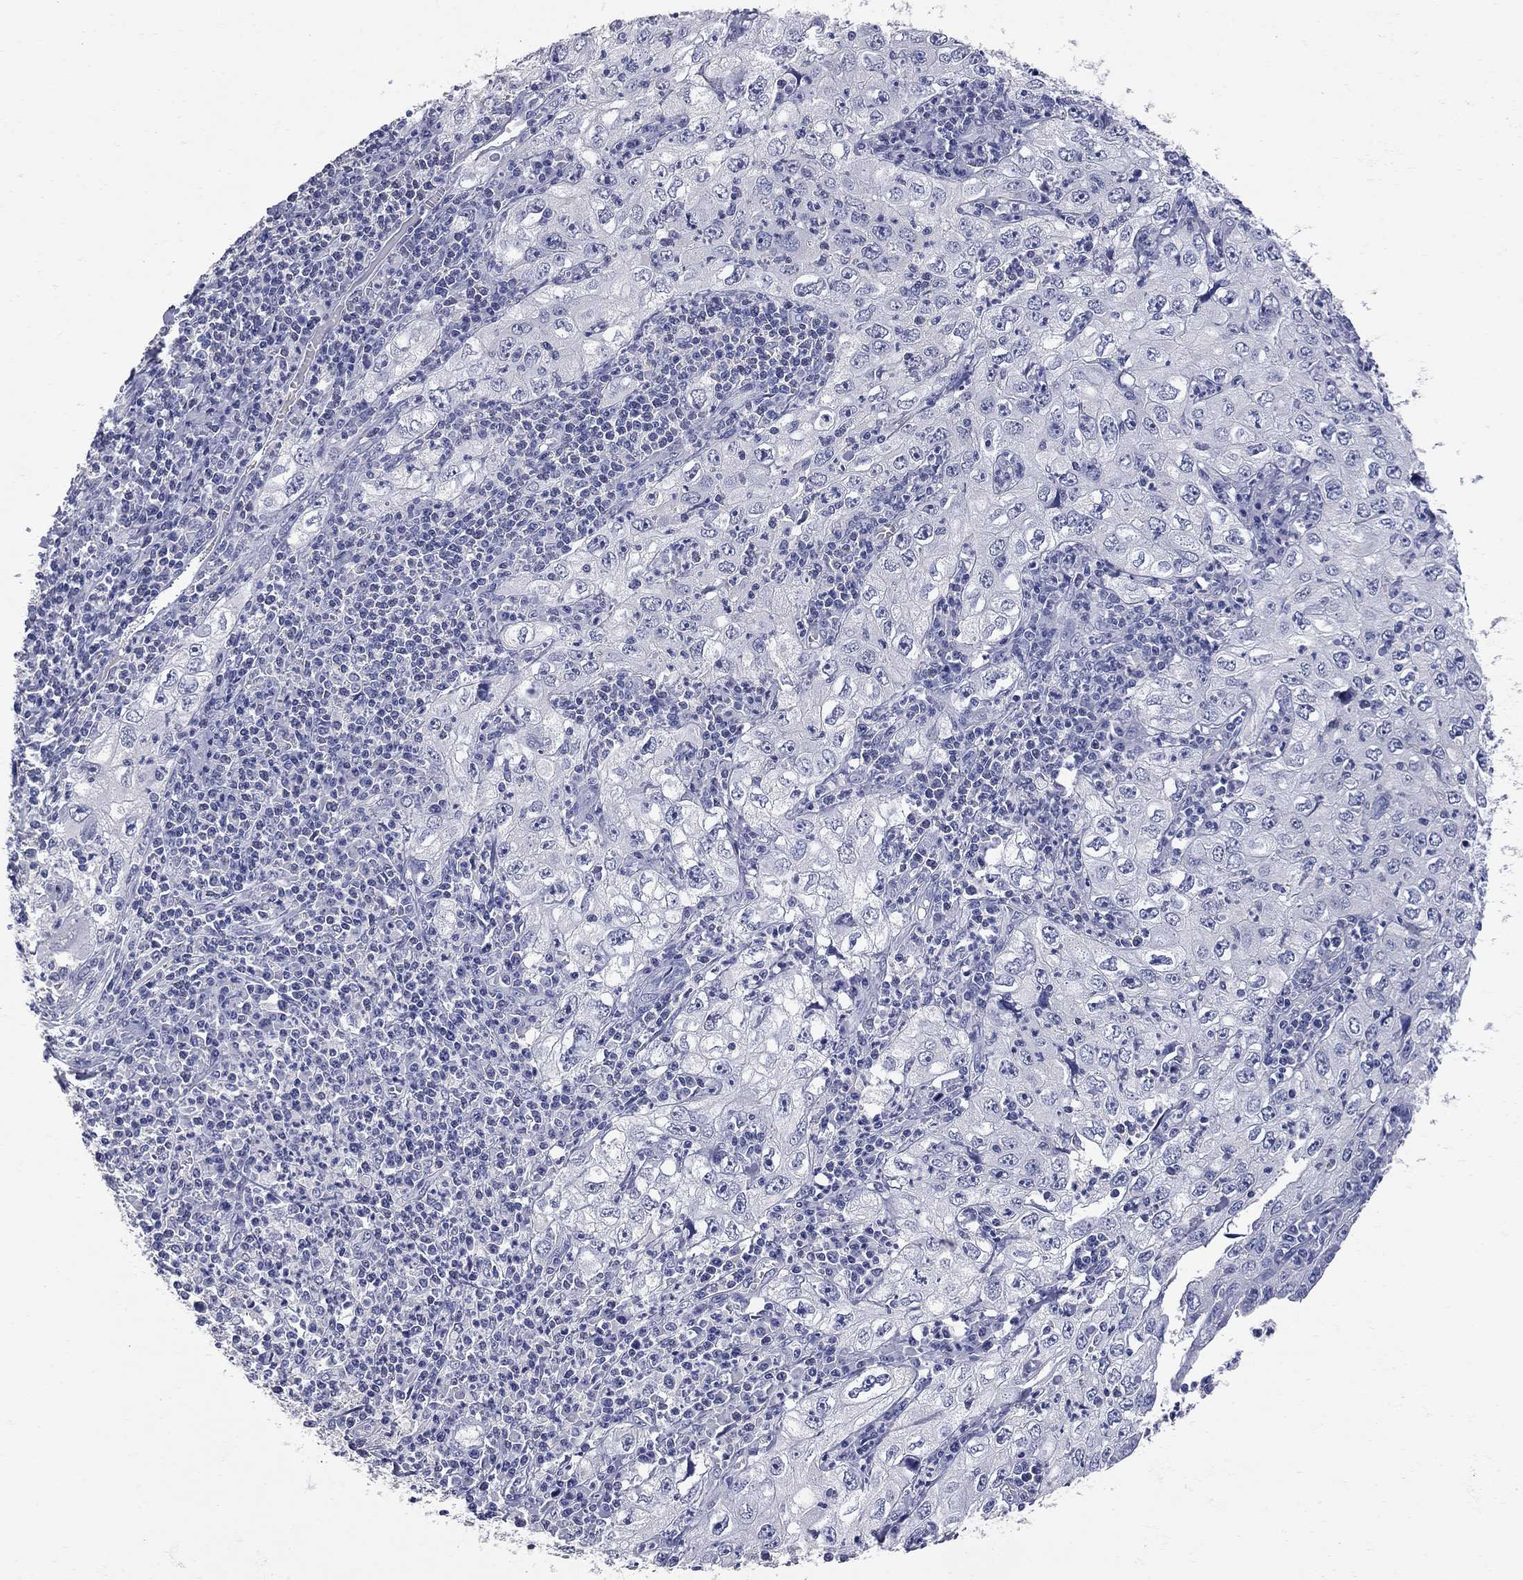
{"staining": {"intensity": "negative", "quantity": "none", "location": "none"}, "tissue": "cervical cancer", "cell_type": "Tumor cells", "image_type": "cancer", "snomed": [{"axis": "morphology", "description": "Squamous cell carcinoma, NOS"}, {"axis": "topography", "description": "Cervix"}], "caption": "This is an immunohistochemistry (IHC) photomicrograph of squamous cell carcinoma (cervical). There is no positivity in tumor cells.", "gene": "FAM221B", "patient": {"sex": "female", "age": 24}}